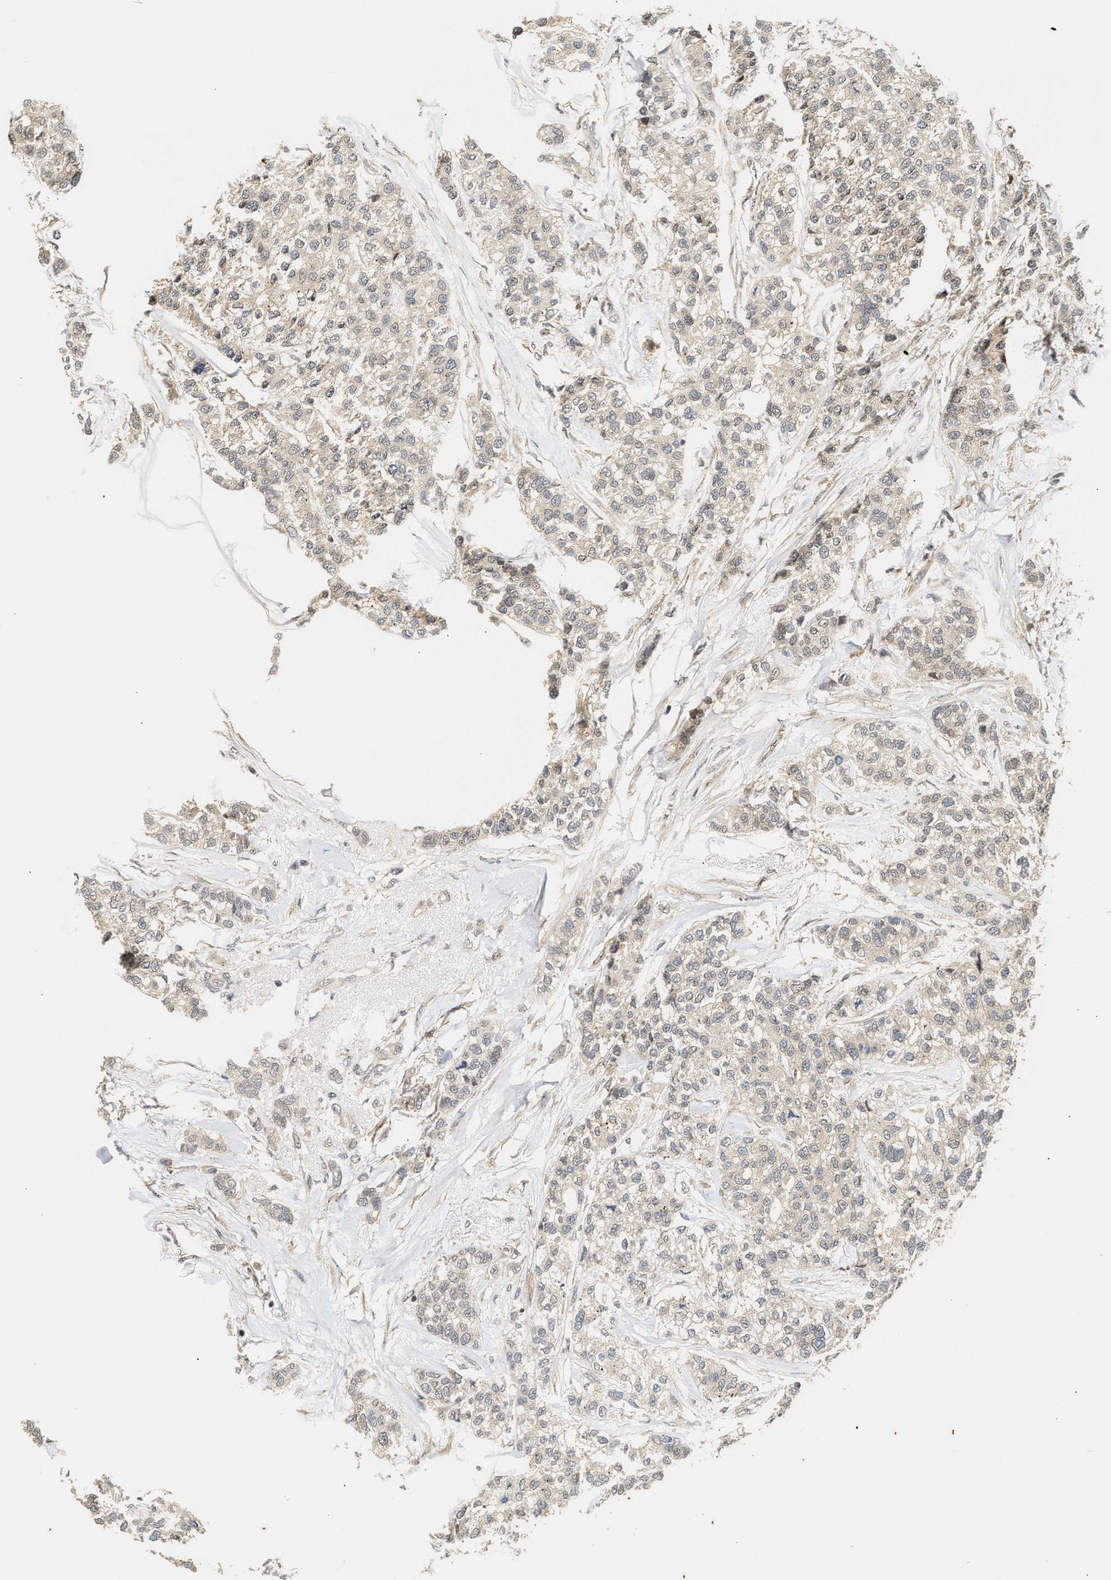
{"staining": {"intensity": "weak", "quantity": "25%-75%", "location": "cytoplasmic/membranous"}, "tissue": "breast cancer", "cell_type": "Tumor cells", "image_type": "cancer", "snomed": [{"axis": "morphology", "description": "Duct carcinoma"}, {"axis": "topography", "description": "Breast"}], "caption": "Breast cancer (infiltrating ductal carcinoma) stained for a protein exhibits weak cytoplasmic/membranous positivity in tumor cells. (Brightfield microscopy of DAB IHC at high magnification).", "gene": "ABHD5", "patient": {"sex": "female", "age": 51}}